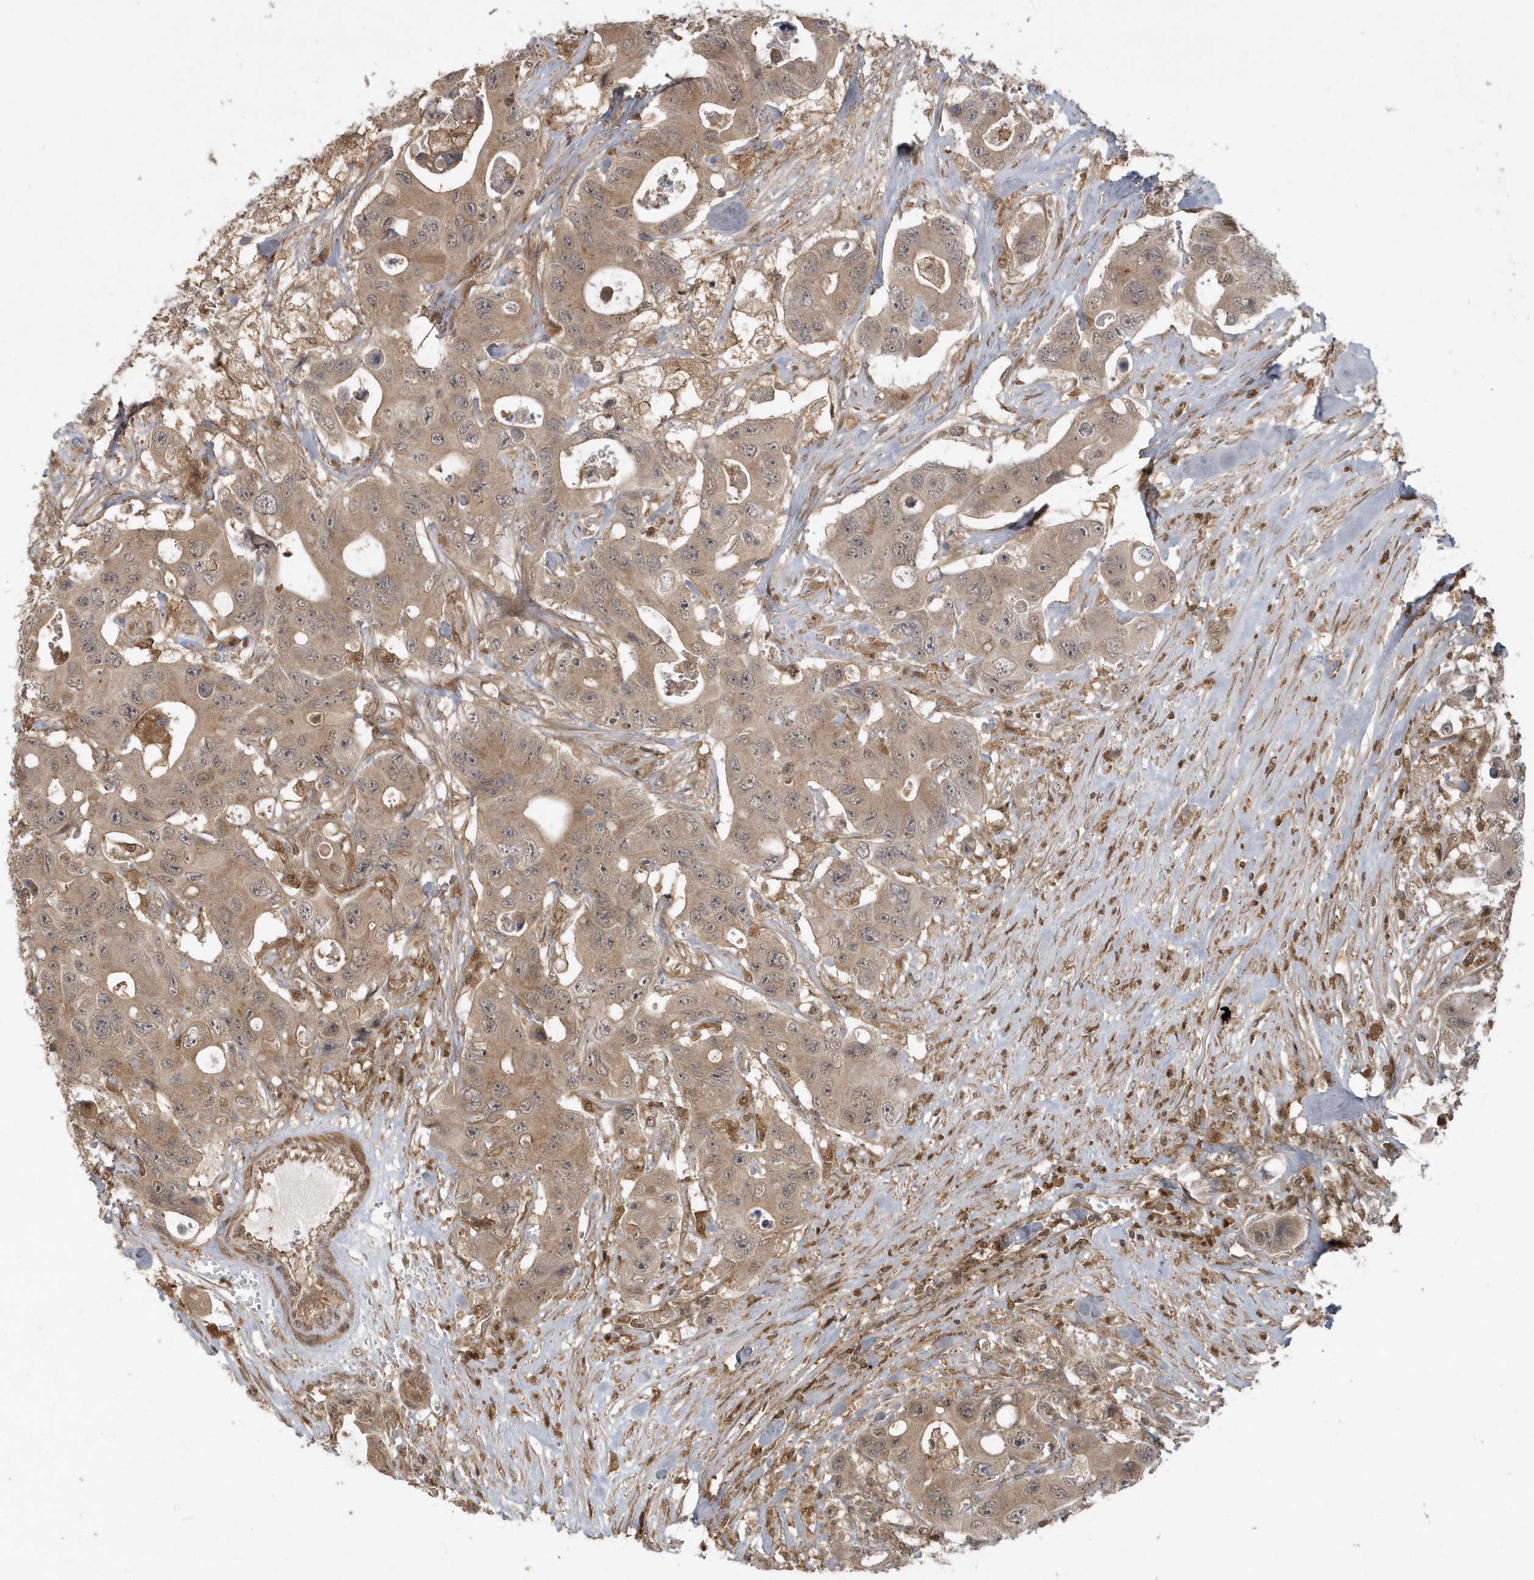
{"staining": {"intensity": "moderate", "quantity": ">75%", "location": "cytoplasmic/membranous"}, "tissue": "colorectal cancer", "cell_type": "Tumor cells", "image_type": "cancer", "snomed": [{"axis": "morphology", "description": "Adenocarcinoma, NOS"}, {"axis": "topography", "description": "Colon"}], "caption": "Immunohistochemistry (IHC) (DAB (3,3'-diaminobenzidine)) staining of human colorectal cancer (adenocarcinoma) reveals moderate cytoplasmic/membranous protein positivity in about >75% of tumor cells. The staining is performed using DAB (3,3'-diaminobenzidine) brown chromogen to label protein expression. The nuclei are counter-stained blue using hematoxylin.", "gene": "LACC1", "patient": {"sex": "female", "age": 46}}